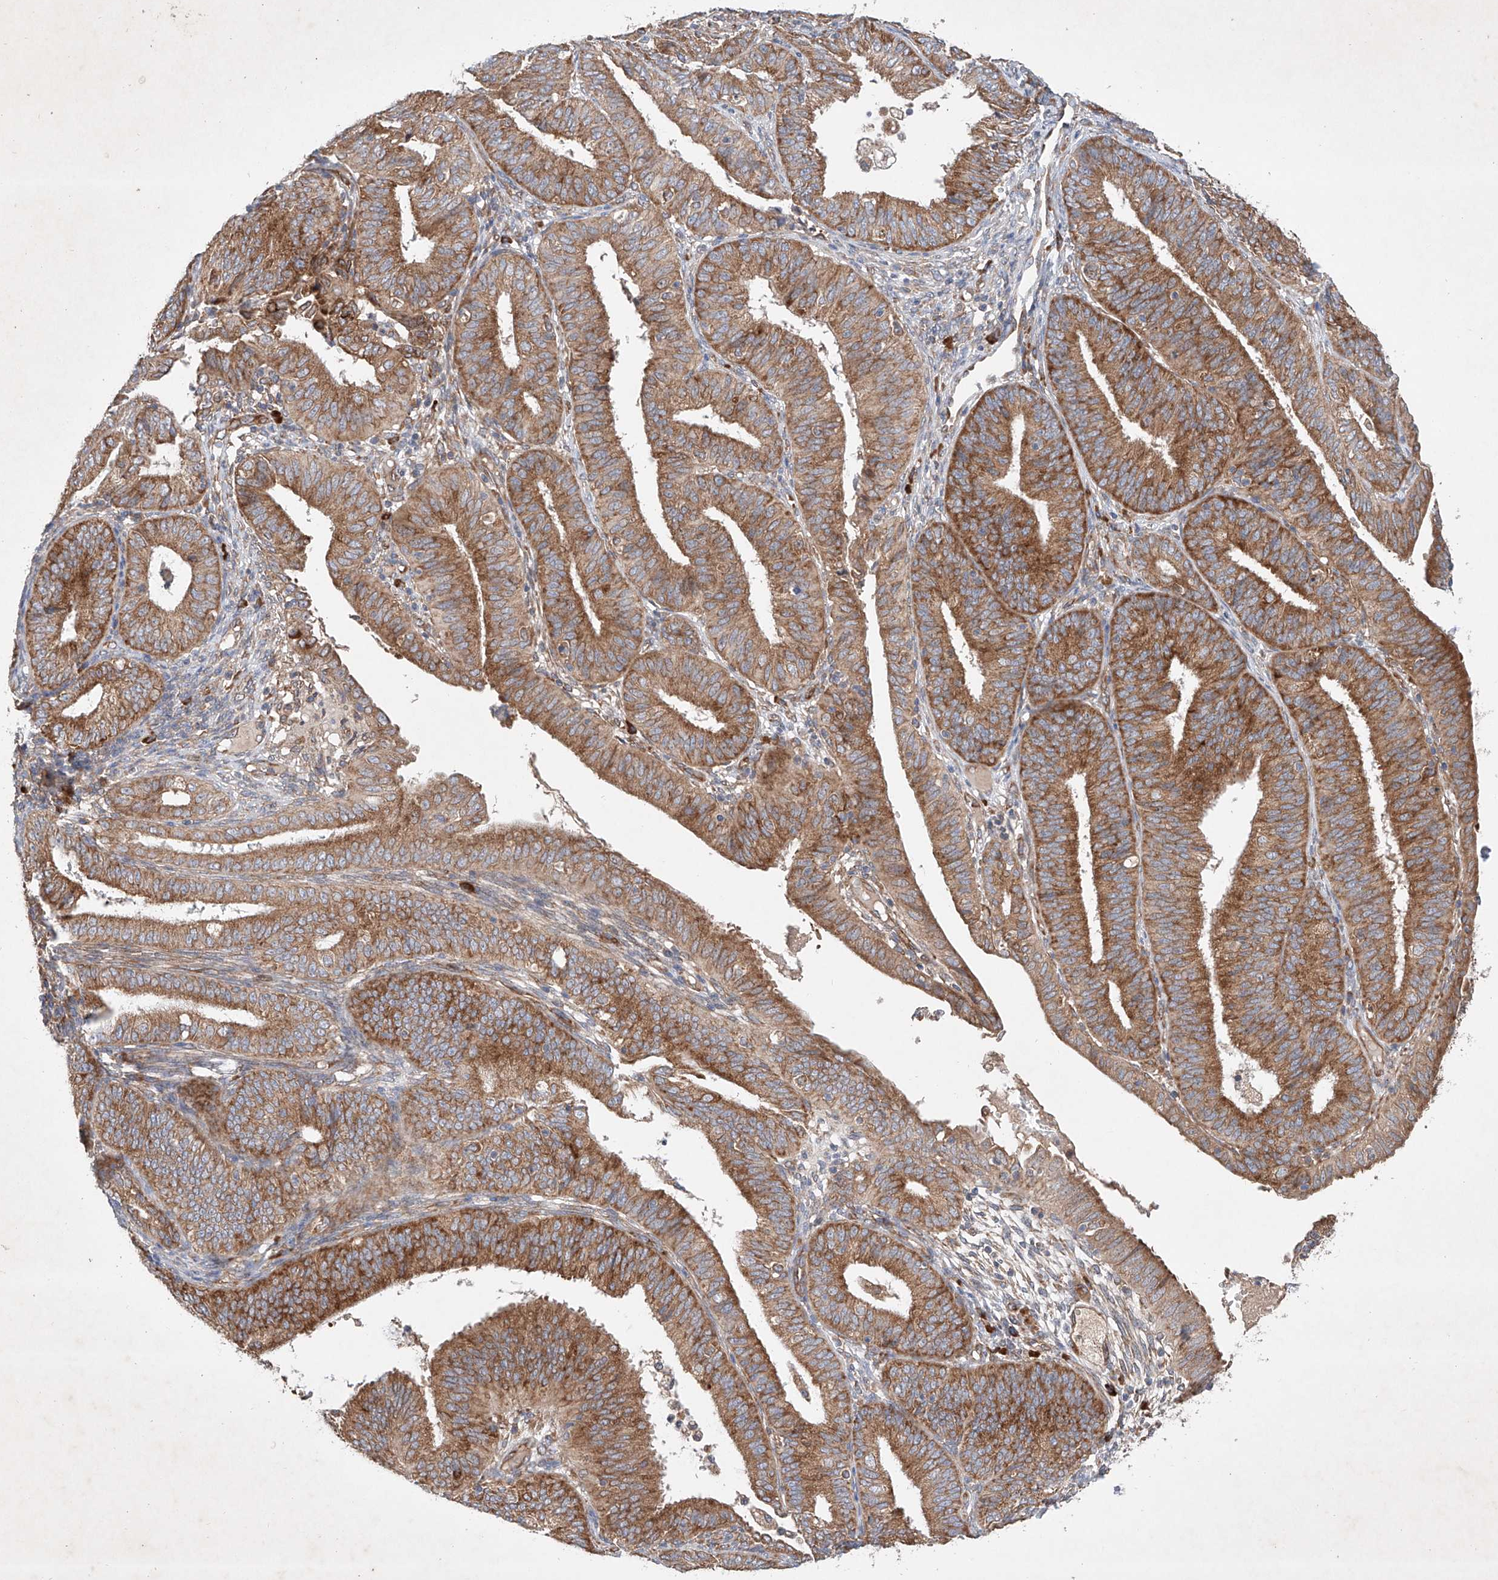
{"staining": {"intensity": "moderate", "quantity": ">75%", "location": "cytoplasmic/membranous"}, "tissue": "endometrial cancer", "cell_type": "Tumor cells", "image_type": "cancer", "snomed": [{"axis": "morphology", "description": "Adenocarcinoma, NOS"}, {"axis": "topography", "description": "Endometrium"}], "caption": "Endometrial cancer was stained to show a protein in brown. There is medium levels of moderate cytoplasmic/membranous expression in approximately >75% of tumor cells. (IHC, brightfield microscopy, high magnification).", "gene": "FASTK", "patient": {"sex": "female", "age": 51}}